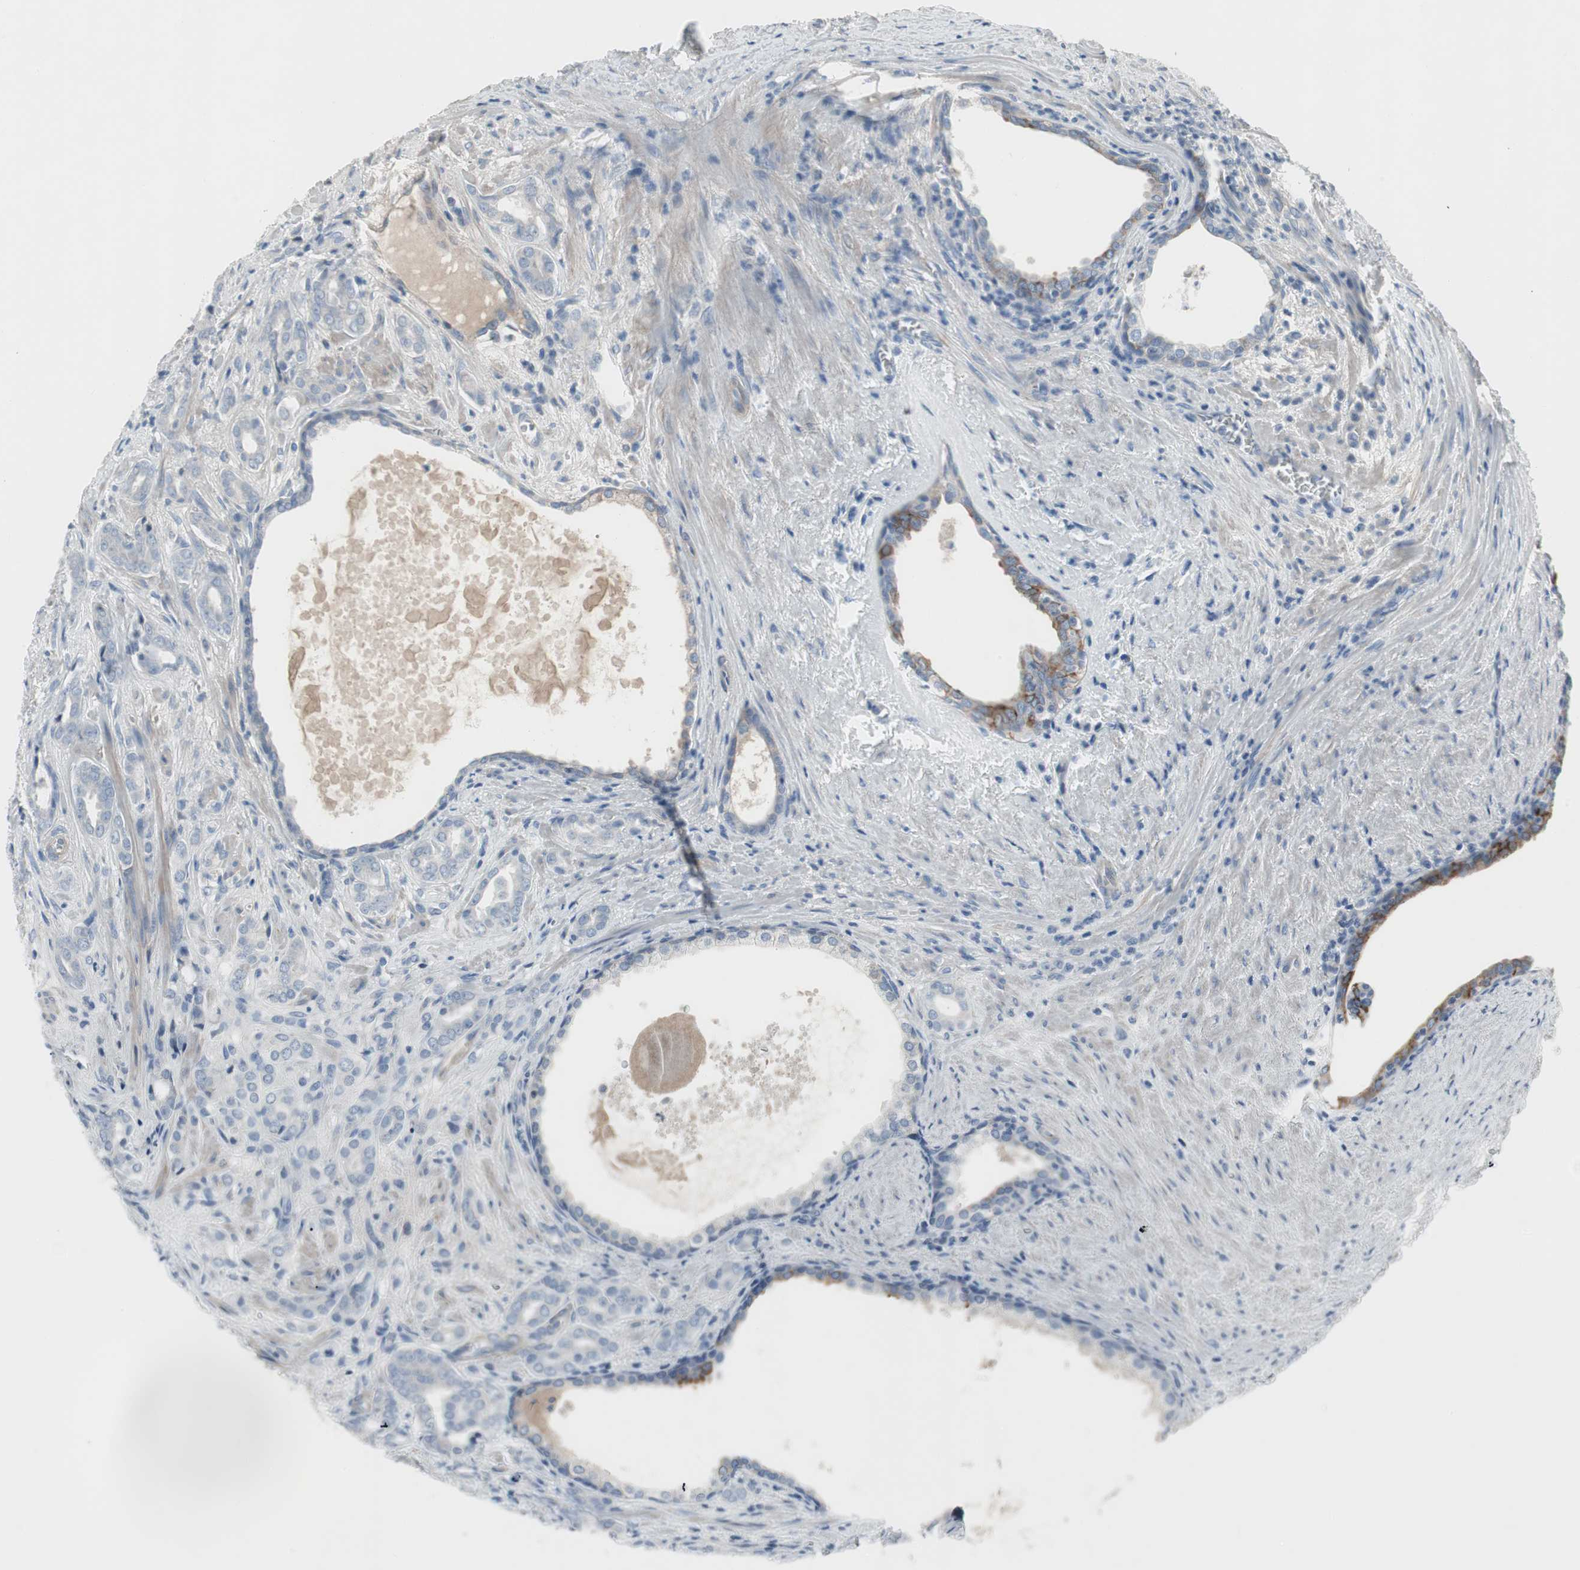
{"staining": {"intensity": "negative", "quantity": "none", "location": "none"}, "tissue": "prostate cancer", "cell_type": "Tumor cells", "image_type": "cancer", "snomed": [{"axis": "morphology", "description": "Adenocarcinoma, High grade"}, {"axis": "topography", "description": "Prostate"}], "caption": "This is a photomicrograph of immunohistochemistry staining of prostate cancer (high-grade adenocarcinoma), which shows no staining in tumor cells.", "gene": "PIGR", "patient": {"sex": "male", "age": 64}}